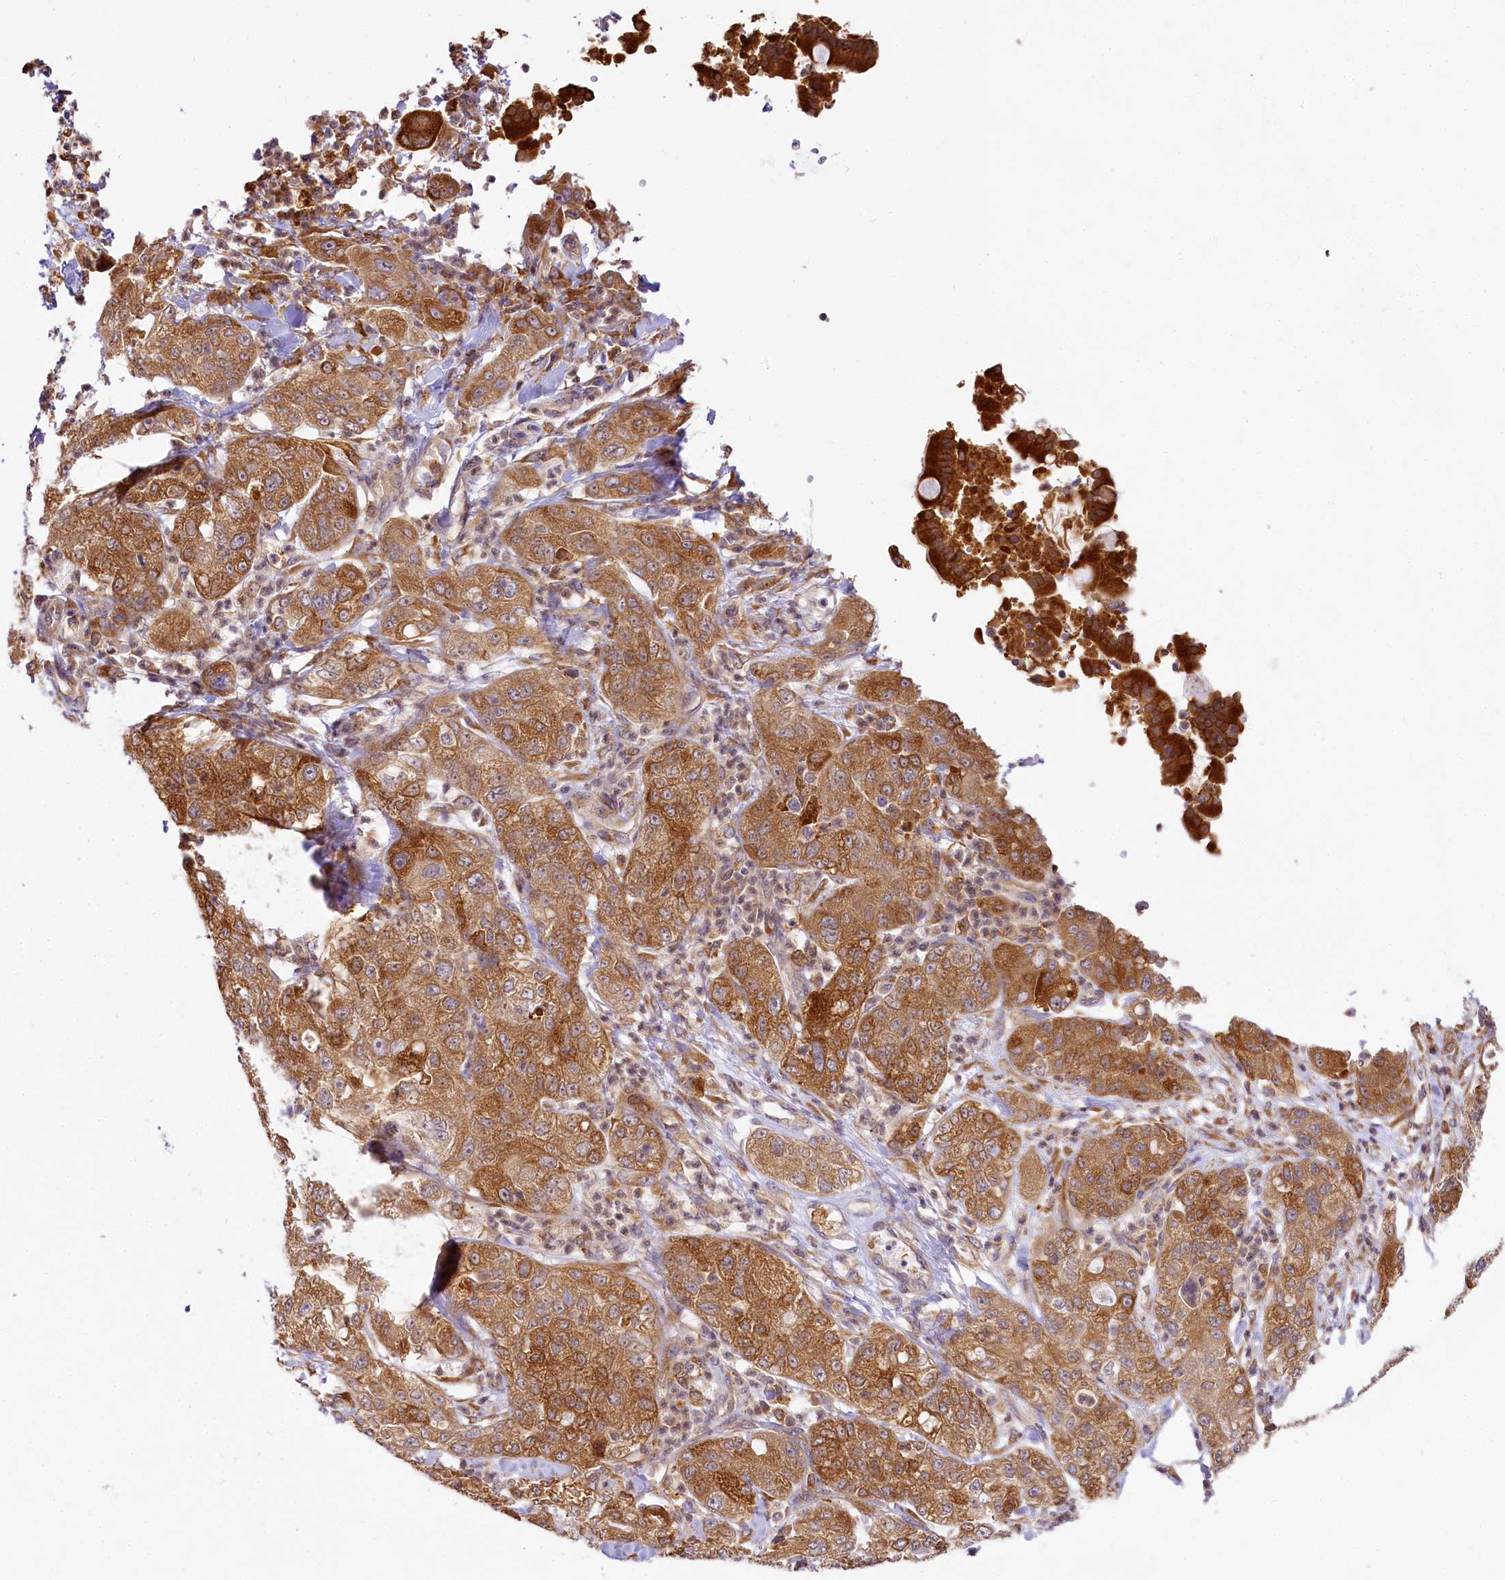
{"staining": {"intensity": "moderate", "quantity": ">75%", "location": "cytoplasmic/membranous"}, "tissue": "pancreatic cancer", "cell_type": "Tumor cells", "image_type": "cancer", "snomed": [{"axis": "morphology", "description": "Adenocarcinoma, NOS"}, {"axis": "topography", "description": "Pancreas"}], "caption": "The histopathology image demonstrates staining of pancreatic adenocarcinoma, revealing moderate cytoplasmic/membranous protein staining (brown color) within tumor cells.", "gene": "PPIP5K2", "patient": {"sex": "female", "age": 78}}